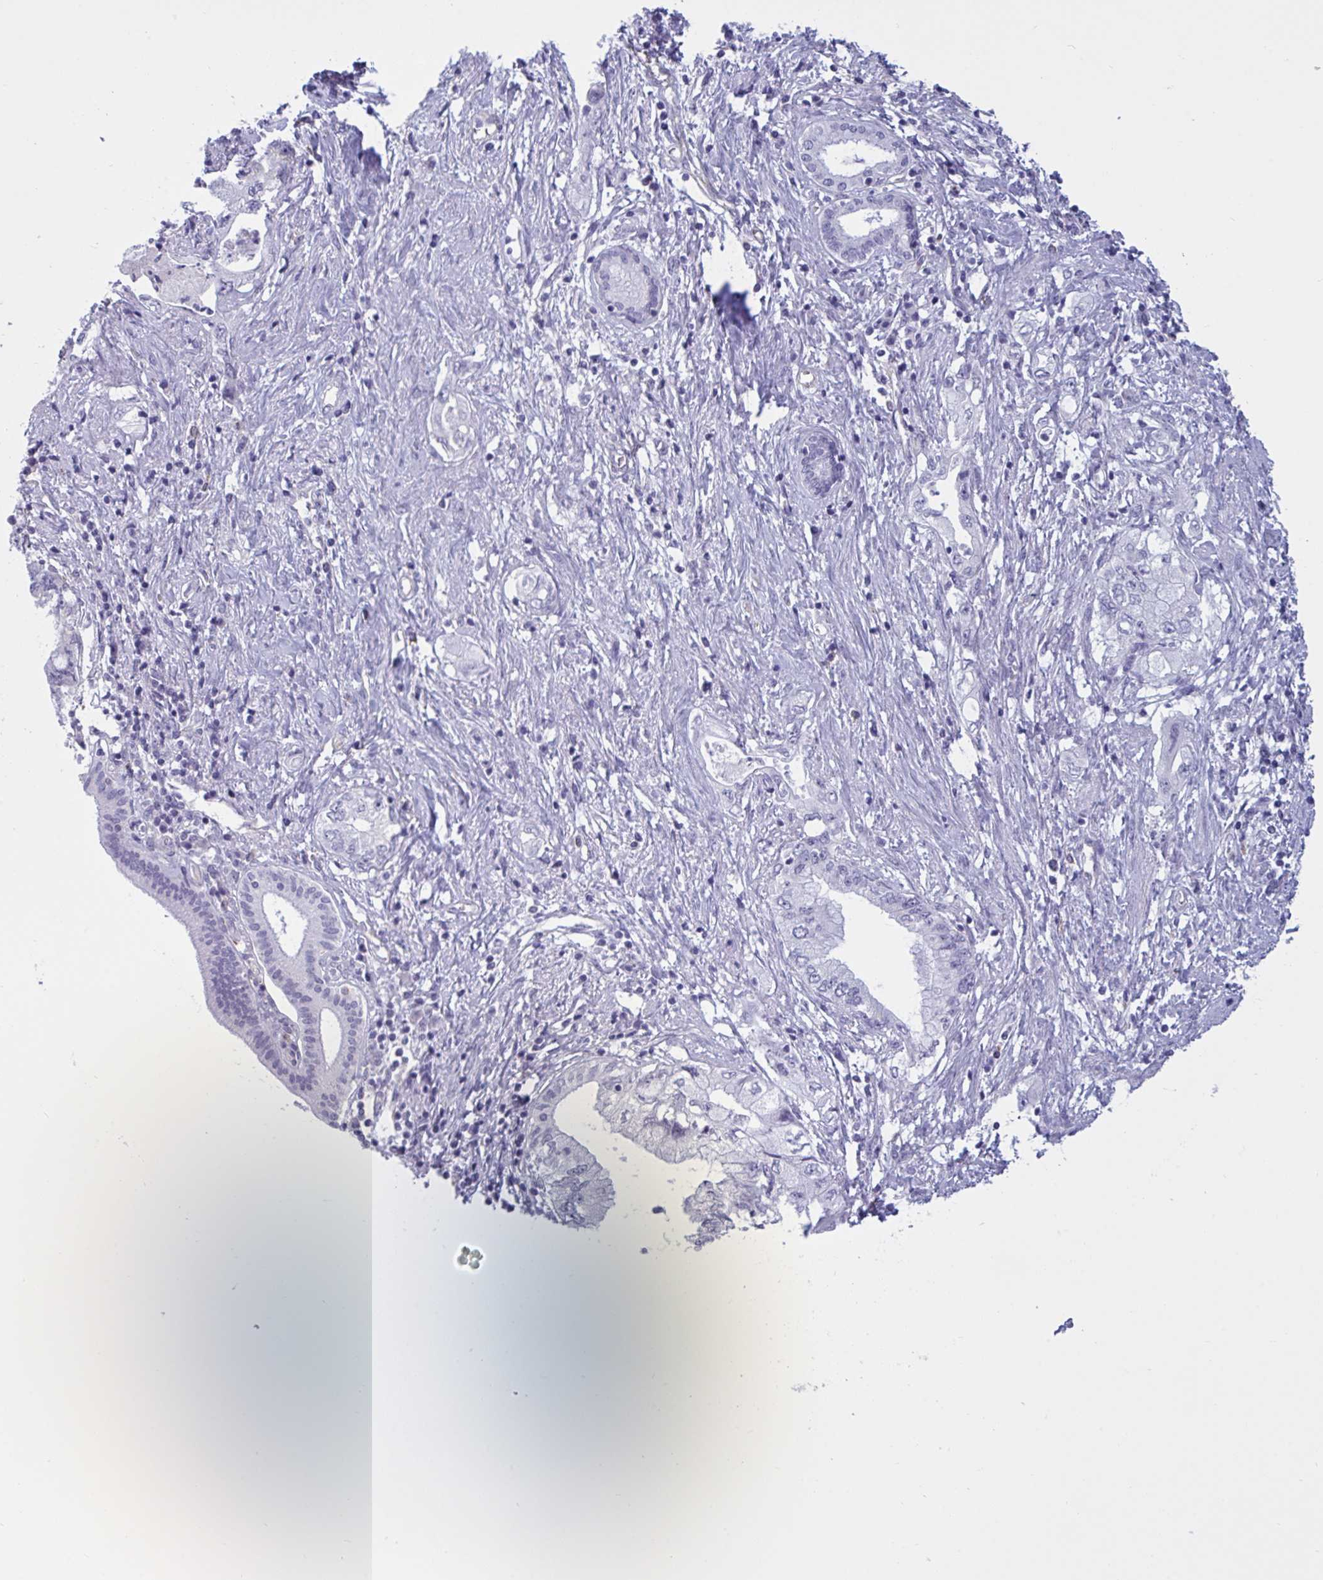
{"staining": {"intensity": "negative", "quantity": "none", "location": "none"}, "tissue": "pancreatic cancer", "cell_type": "Tumor cells", "image_type": "cancer", "snomed": [{"axis": "morphology", "description": "Adenocarcinoma, NOS"}, {"axis": "topography", "description": "Pancreas"}], "caption": "Immunohistochemistry of pancreatic cancer exhibits no positivity in tumor cells.", "gene": "OR1L3", "patient": {"sex": "female", "age": 73}}